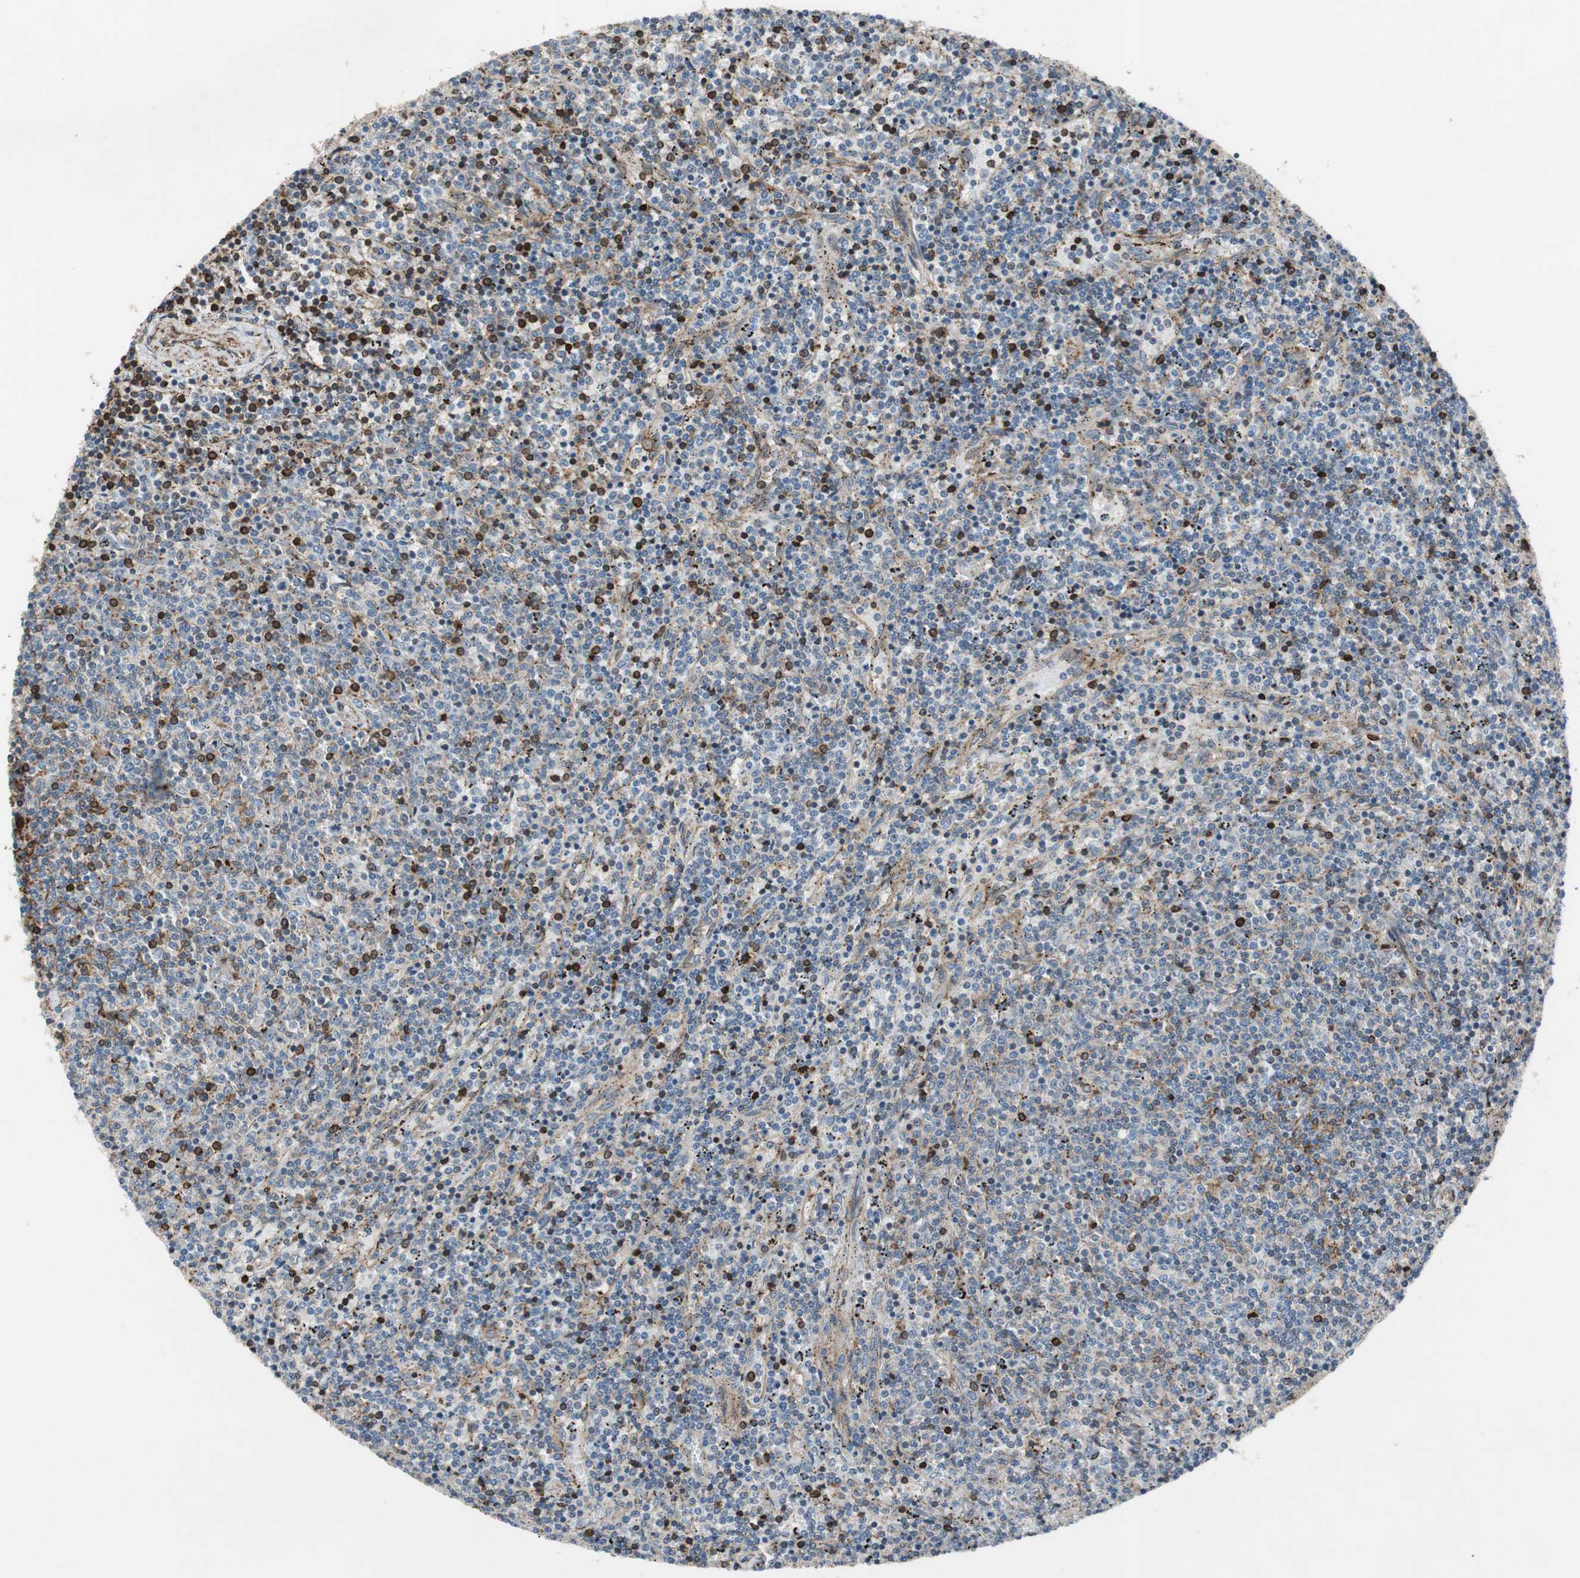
{"staining": {"intensity": "moderate", "quantity": "<25%", "location": "nuclear"}, "tissue": "lymphoma", "cell_type": "Tumor cells", "image_type": "cancer", "snomed": [{"axis": "morphology", "description": "Malignant lymphoma, non-Hodgkin's type, Low grade"}, {"axis": "topography", "description": "Spleen"}], "caption": "Tumor cells exhibit low levels of moderate nuclear expression in approximately <25% of cells in malignant lymphoma, non-Hodgkin's type (low-grade). (IHC, brightfield microscopy, high magnification).", "gene": "GRHL1", "patient": {"sex": "female", "age": 50}}